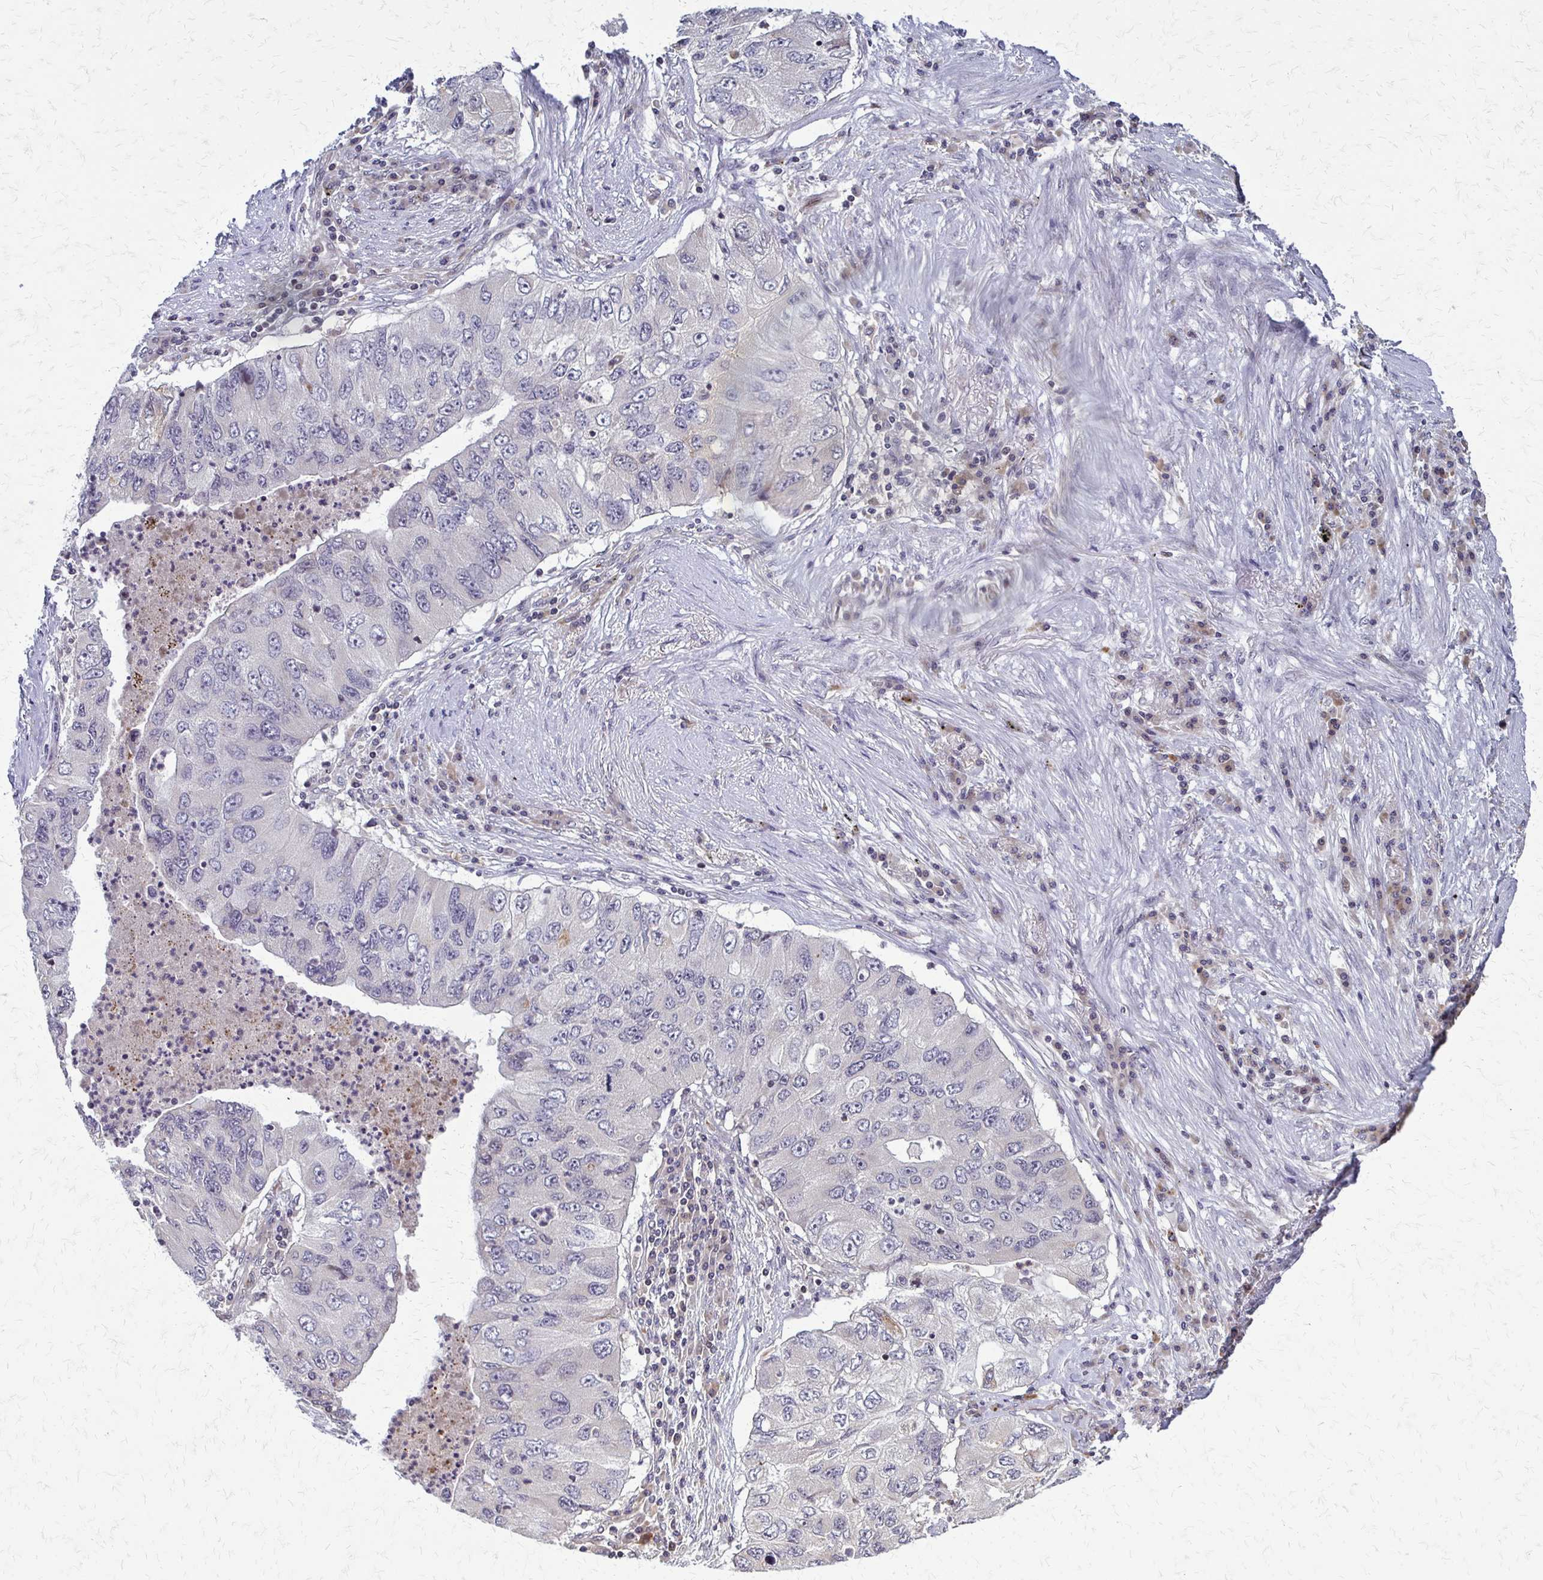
{"staining": {"intensity": "negative", "quantity": "none", "location": "none"}, "tissue": "lung cancer", "cell_type": "Tumor cells", "image_type": "cancer", "snomed": [{"axis": "morphology", "description": "Adenocarcinoma, NOS"}, {"axis": "morphology", "description": "Adenocarcinoma, metastatic, NOS"}, {"axis": "topography", "description": "Lymph node"}, {"axis": "topography", "description": "Lung"}], "caption": "Immunohistochemistry of lung cancer shows no positivity in tumor cells. Brightfield microscopy of immunohistochemistry (IHC) stained with DAB (3,3'-diaminobenzidine) (brown) and hematoxylin (blue), captured at high magnification.", "gene": "TRIR", "patient": {"sex": "female", "age": 54}}